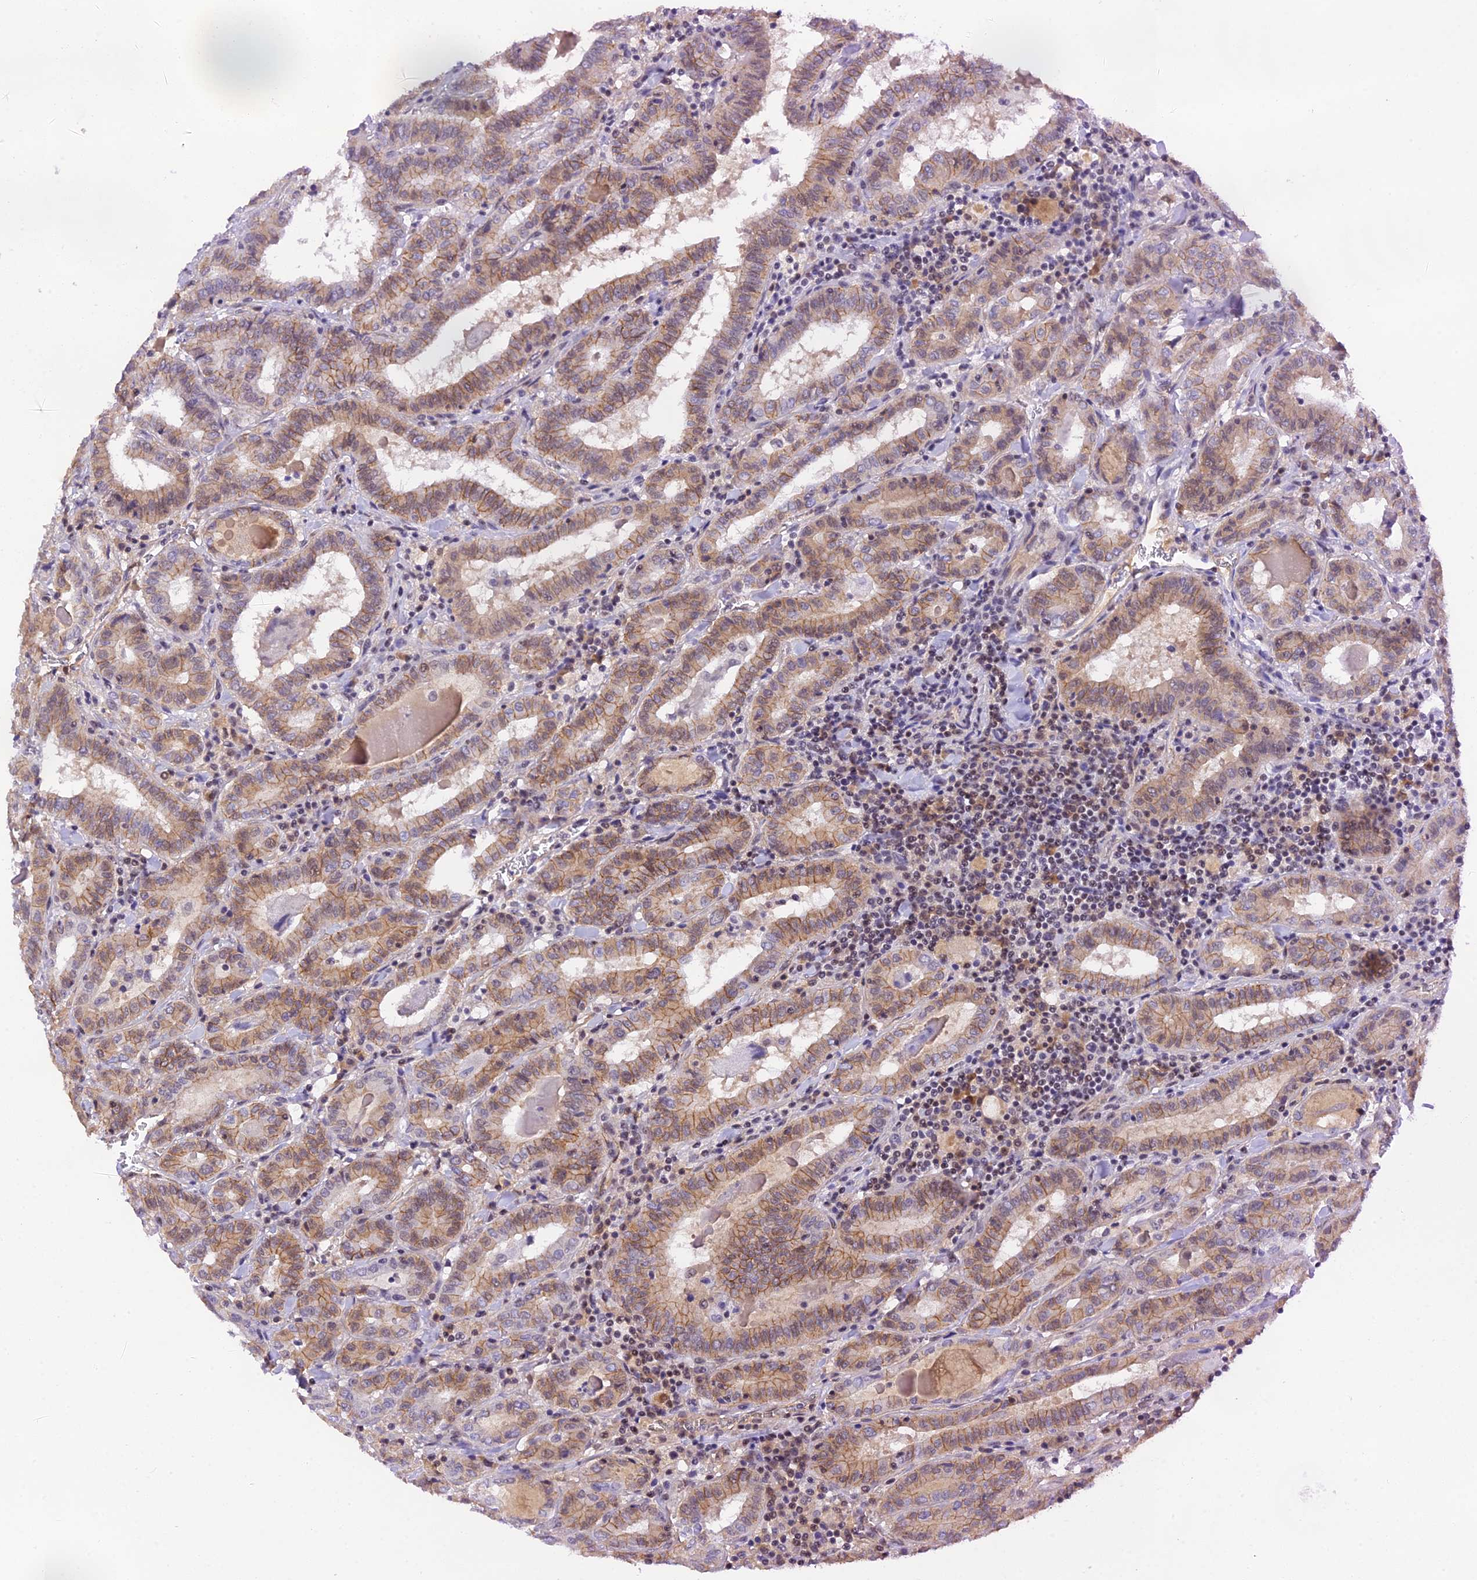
{"staining": {"intensity": "moderate", "quantity": ">75%", "location": "cytoplasmic/membranous"}, "tissue": "thyroid cancer", "cell_type": "Tumor cells", "image_type": "cancer", "snomed": [{"axis": "morphology", "description": "Papillary adenocarcinoma, NOS"}, {"axis": "topography", "description": "Thyroid gland"}], "caption": "Approximately >75% of tumor cells in human thyroid papillary adenocarcinoma reveal moderate cytoplasmic/membranous protein expression as visualized by brown immunohistochemical staining.", "gene": "THAP11", "patient": {"sex": "female", "age": 72}}